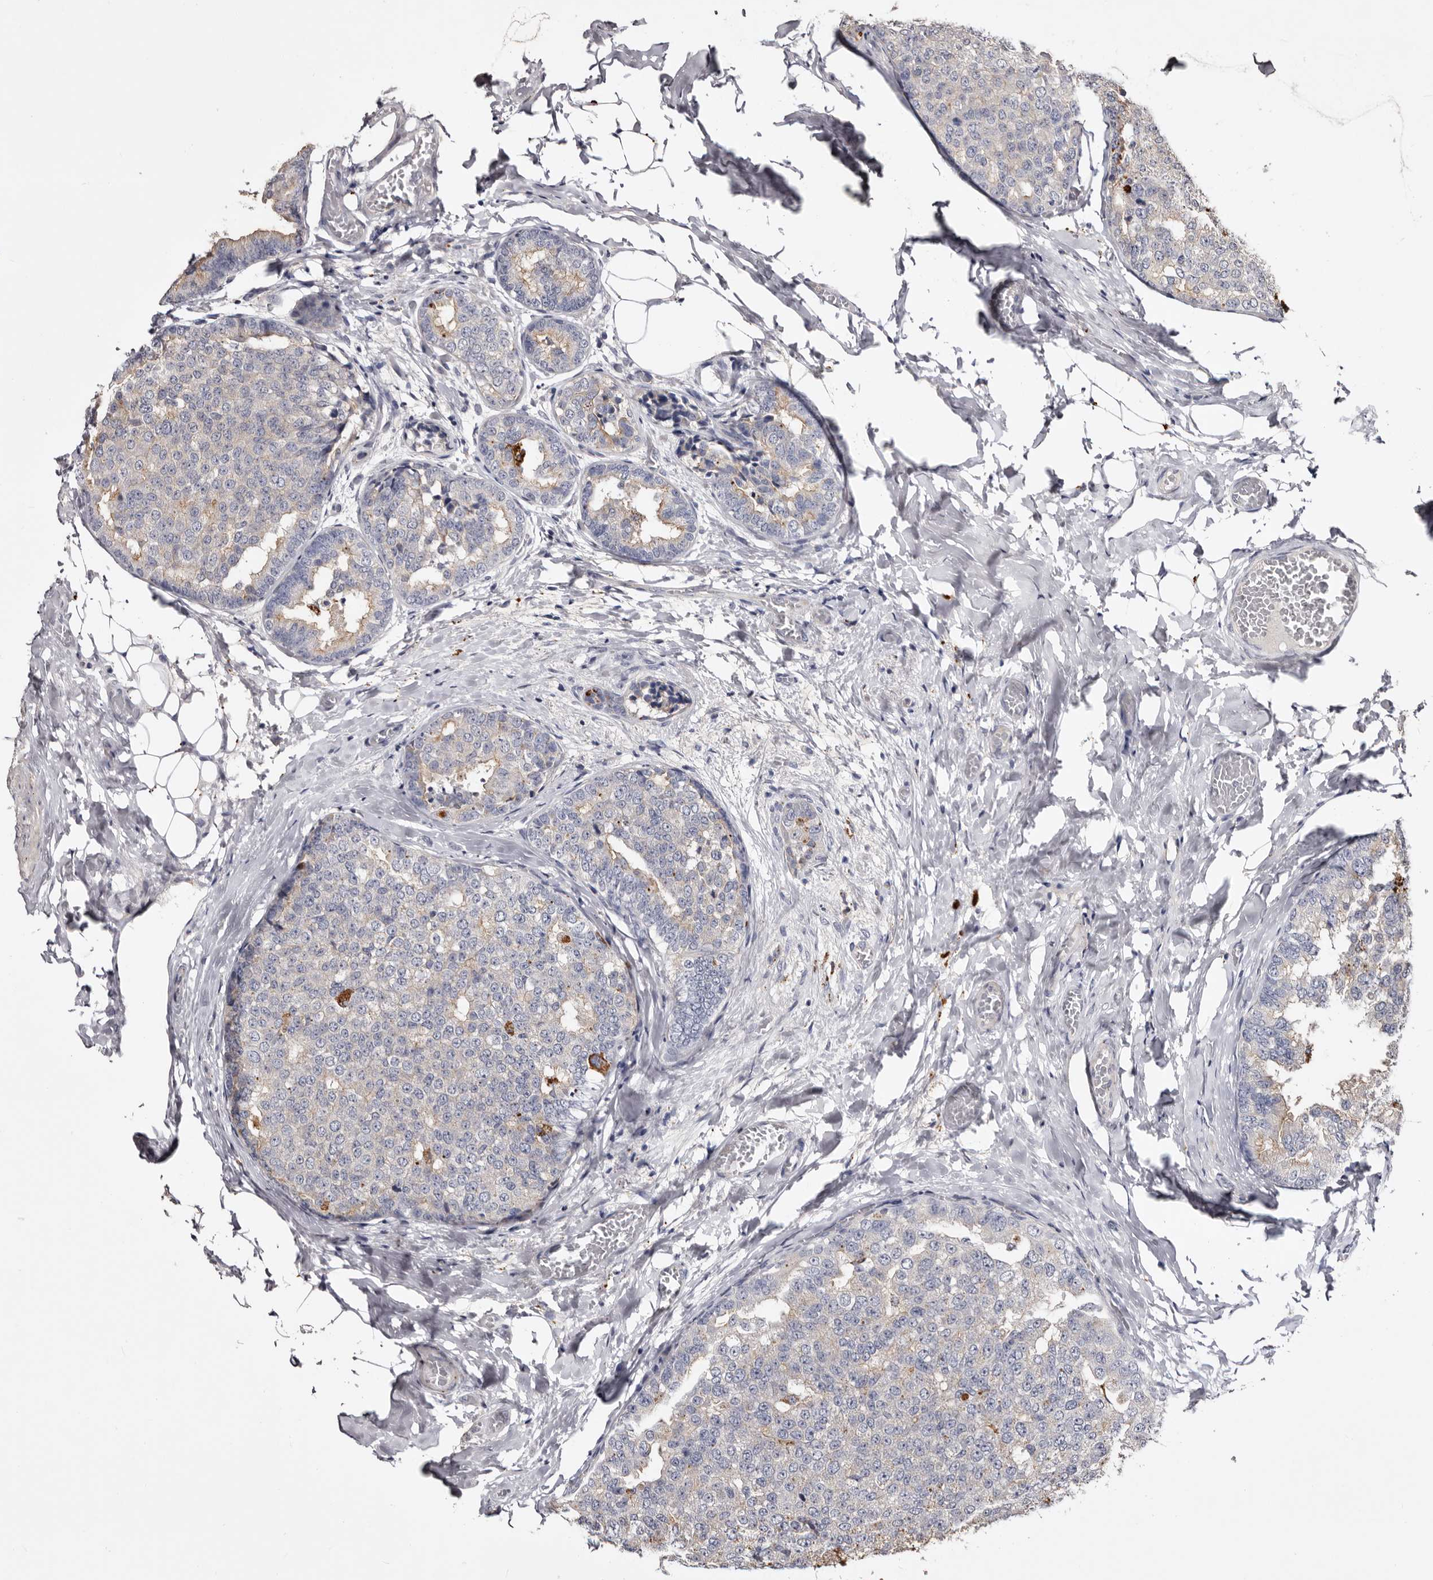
{"staining": {"intensity": "weak", "quantity": "25%-75%", "location": "cytoplasmic/membranous"}, "tissue": "breast cancer", "cell_type": "Tumor cells", "image_type": "cancer", "snomed": [{"axis": "morphology", "description": "Normal tissue, NOS"}, {"axis": "morphology", "description": "Duct carcinoma"}, {"axis": "topography", "description": "Breast"}], "caption": "Intraductal carcinoma (breast) stained with IHC demonstrates weak cytoplasmic/membranous positivity in approximately 25%-75% of tumor cells.", "gene": "SLC10A4", "patient": {"sex": "female", "age": 43}}